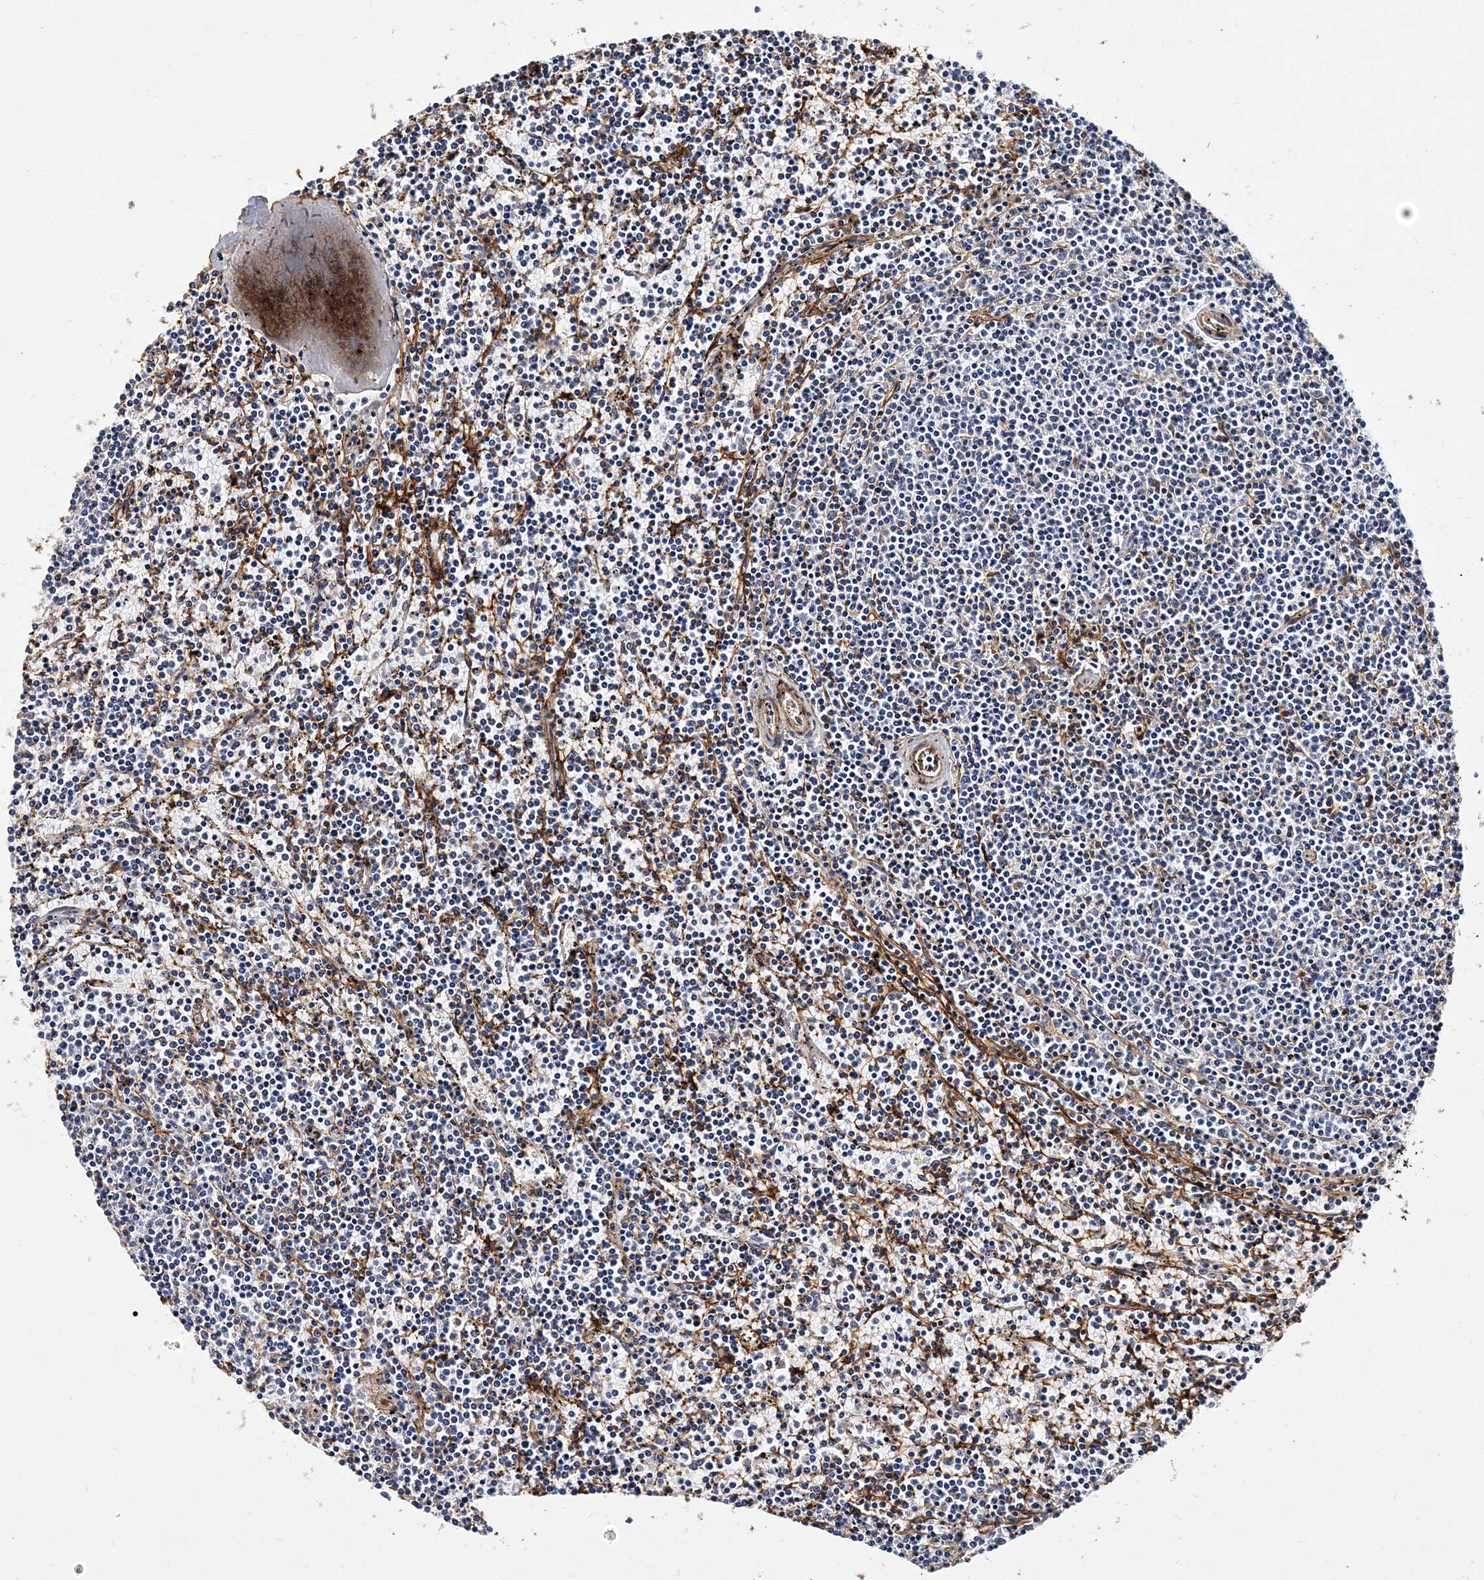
{"staining": {"intensity": "negative", "quantity": "none", "location": "none"}, "tissue": "lymphoma", "cell_type": "Tumor cells", "image_type": "cancer", "snomed": [{"axis": "morphology", "description": "Malignant lymphoma, non-Hodgkin's type, Low grade"}, {"axis": "topography", "description": "Spleen"}], "caption": "The photomicrograph shows no staining of tumor cells in lymphoma. (Brightfield microscopy of DAB (3,3'-diaminobenzidine) IHC at high magnification).", "gene": "ITGA2B", "patient": {"sex": "female", "age": 50}}